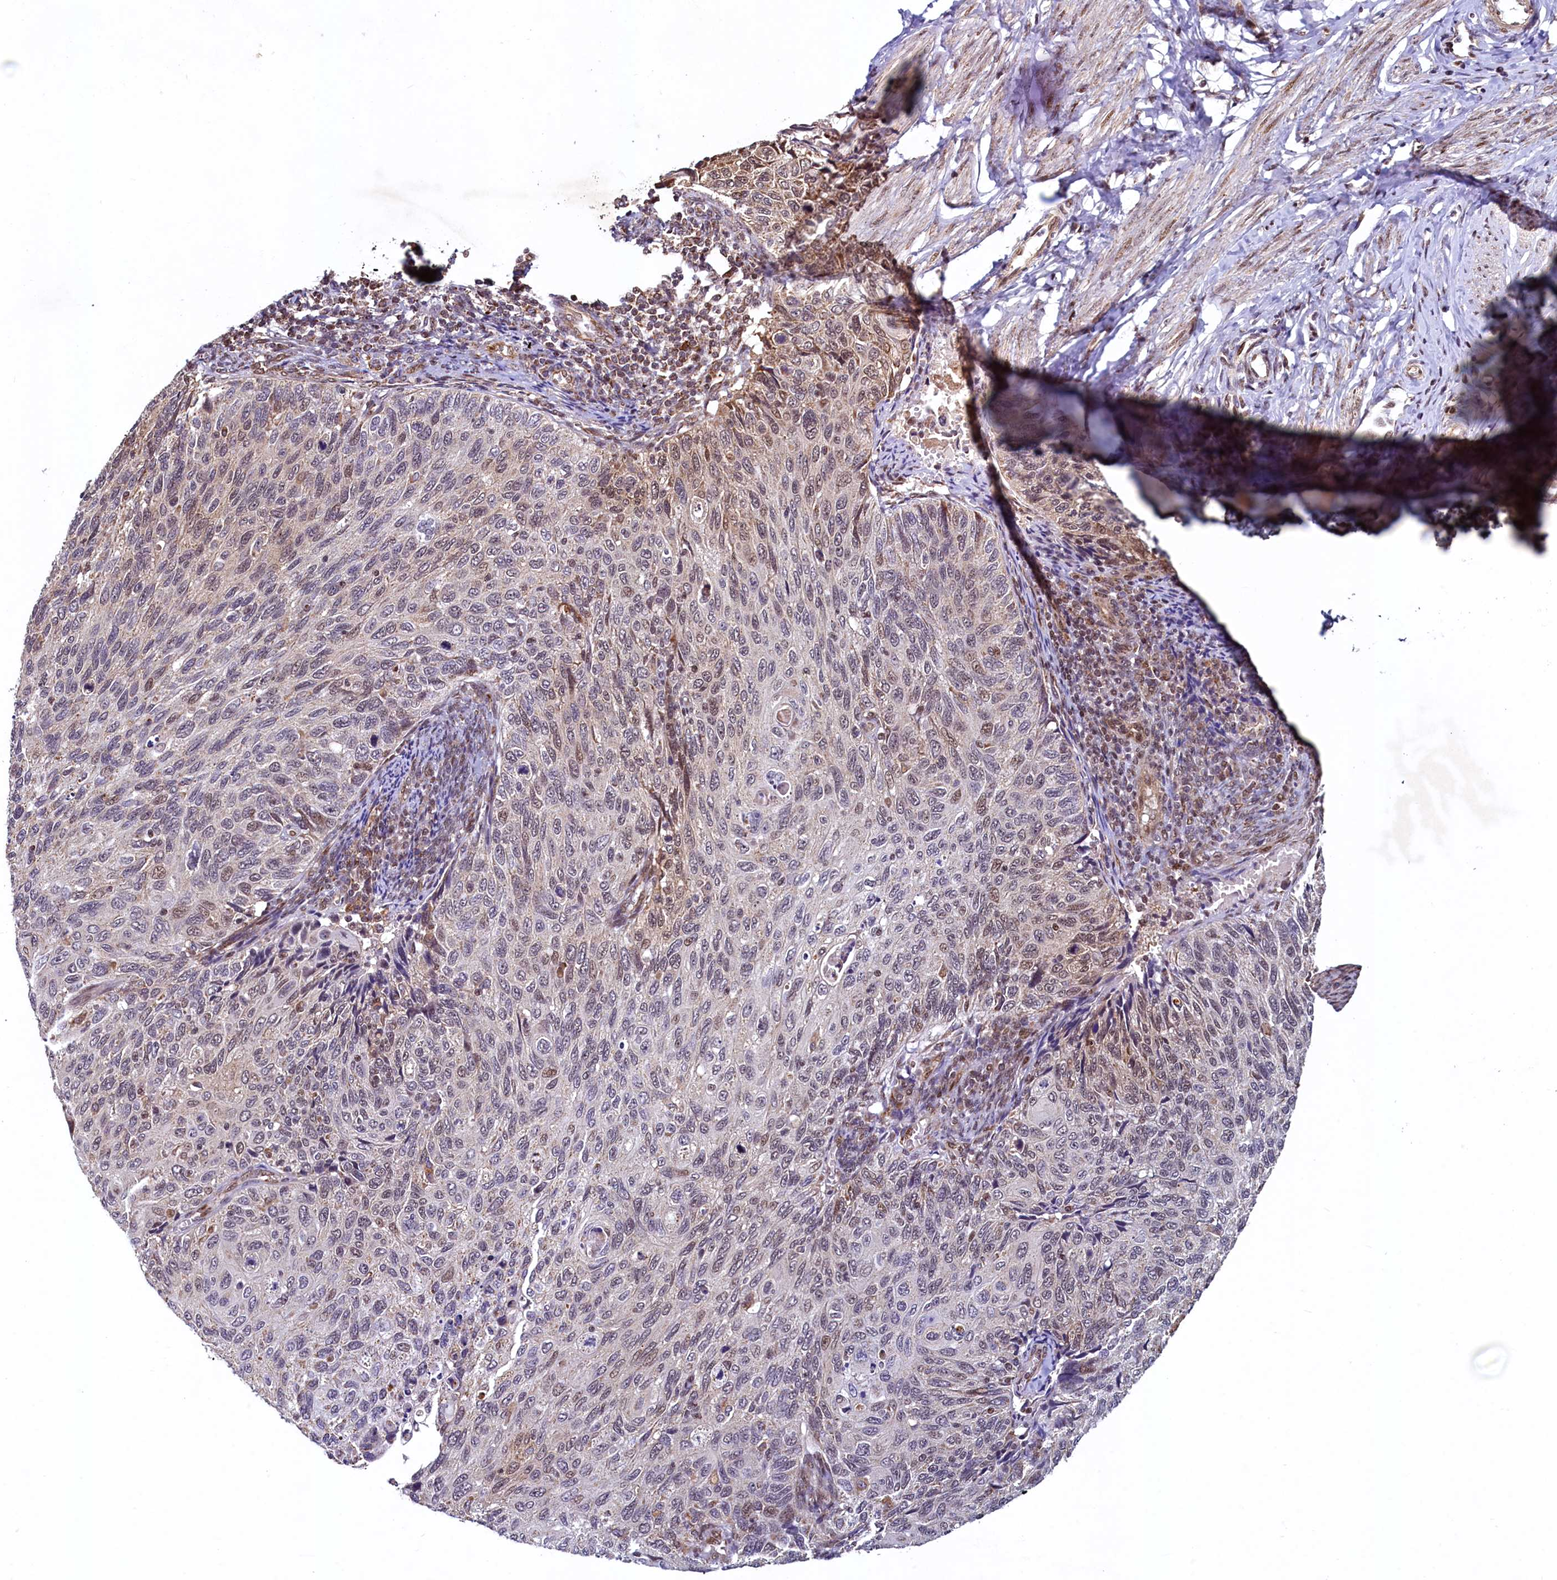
{"staining": {"intensity": "weak", "quantity": "25%-75%", "location": "nuclear"}, "tissue": "cervical cancer", "cell_type": "Tumor cells", "image_type": "cancer", "snomed": [{"axis": "morphology", "description": "Squamous cell carcinoma, NOS"}, {"axis": "topography", "description": "Cervix"}], "caption": "Immunohistochemical staining of human cervical cancer exhibits low levels of weak nuclear expression in approximately 25%-75% of tumor cells.", "gene": "ZNF577", "patient": {"sex": "female", "age": 70}}